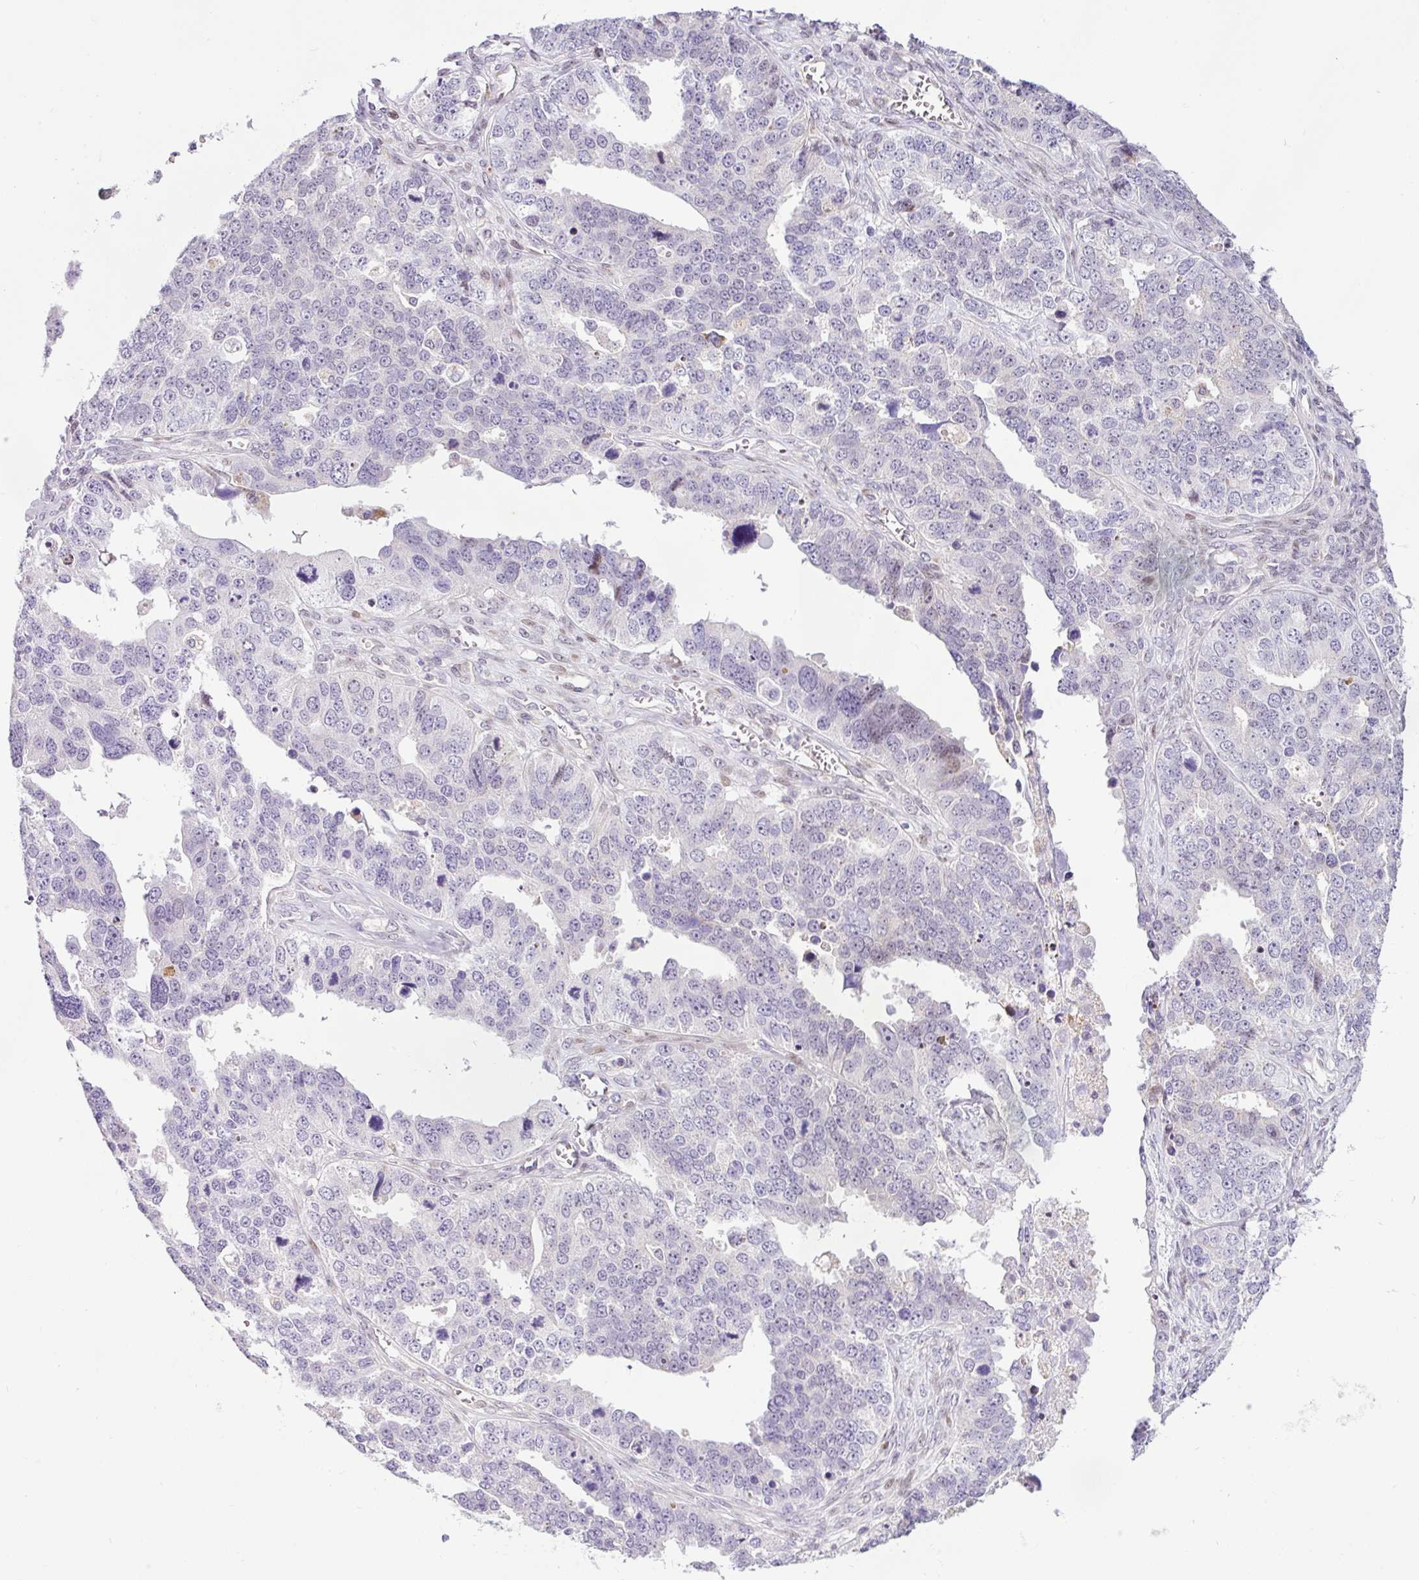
{"staining": {"intensity": "negative", "quantity": "none", "location": "none"}, "tissue": "ovarian cancer", "cell_type": "Tumor cells", "image_type": "cancer", "snomed": [{"axis": "morphology", "description": "Cystadenocarcinoma, serous, NOS"}, {"axis": "topography", "description": "Ovary"}], "caption": "Immunohistochemical staining of human ovarian cancer shows no significant positivity in tumor cells. The staining was performed using DAB (3,3'-diaminobenzidine) to visualize the protein expression in brown, while the nuclei were stained in blue with hematoxylin (Magnification: 20x).", "gene": "NDUFB2", "patient": {"sex": "female", "age": 76}}